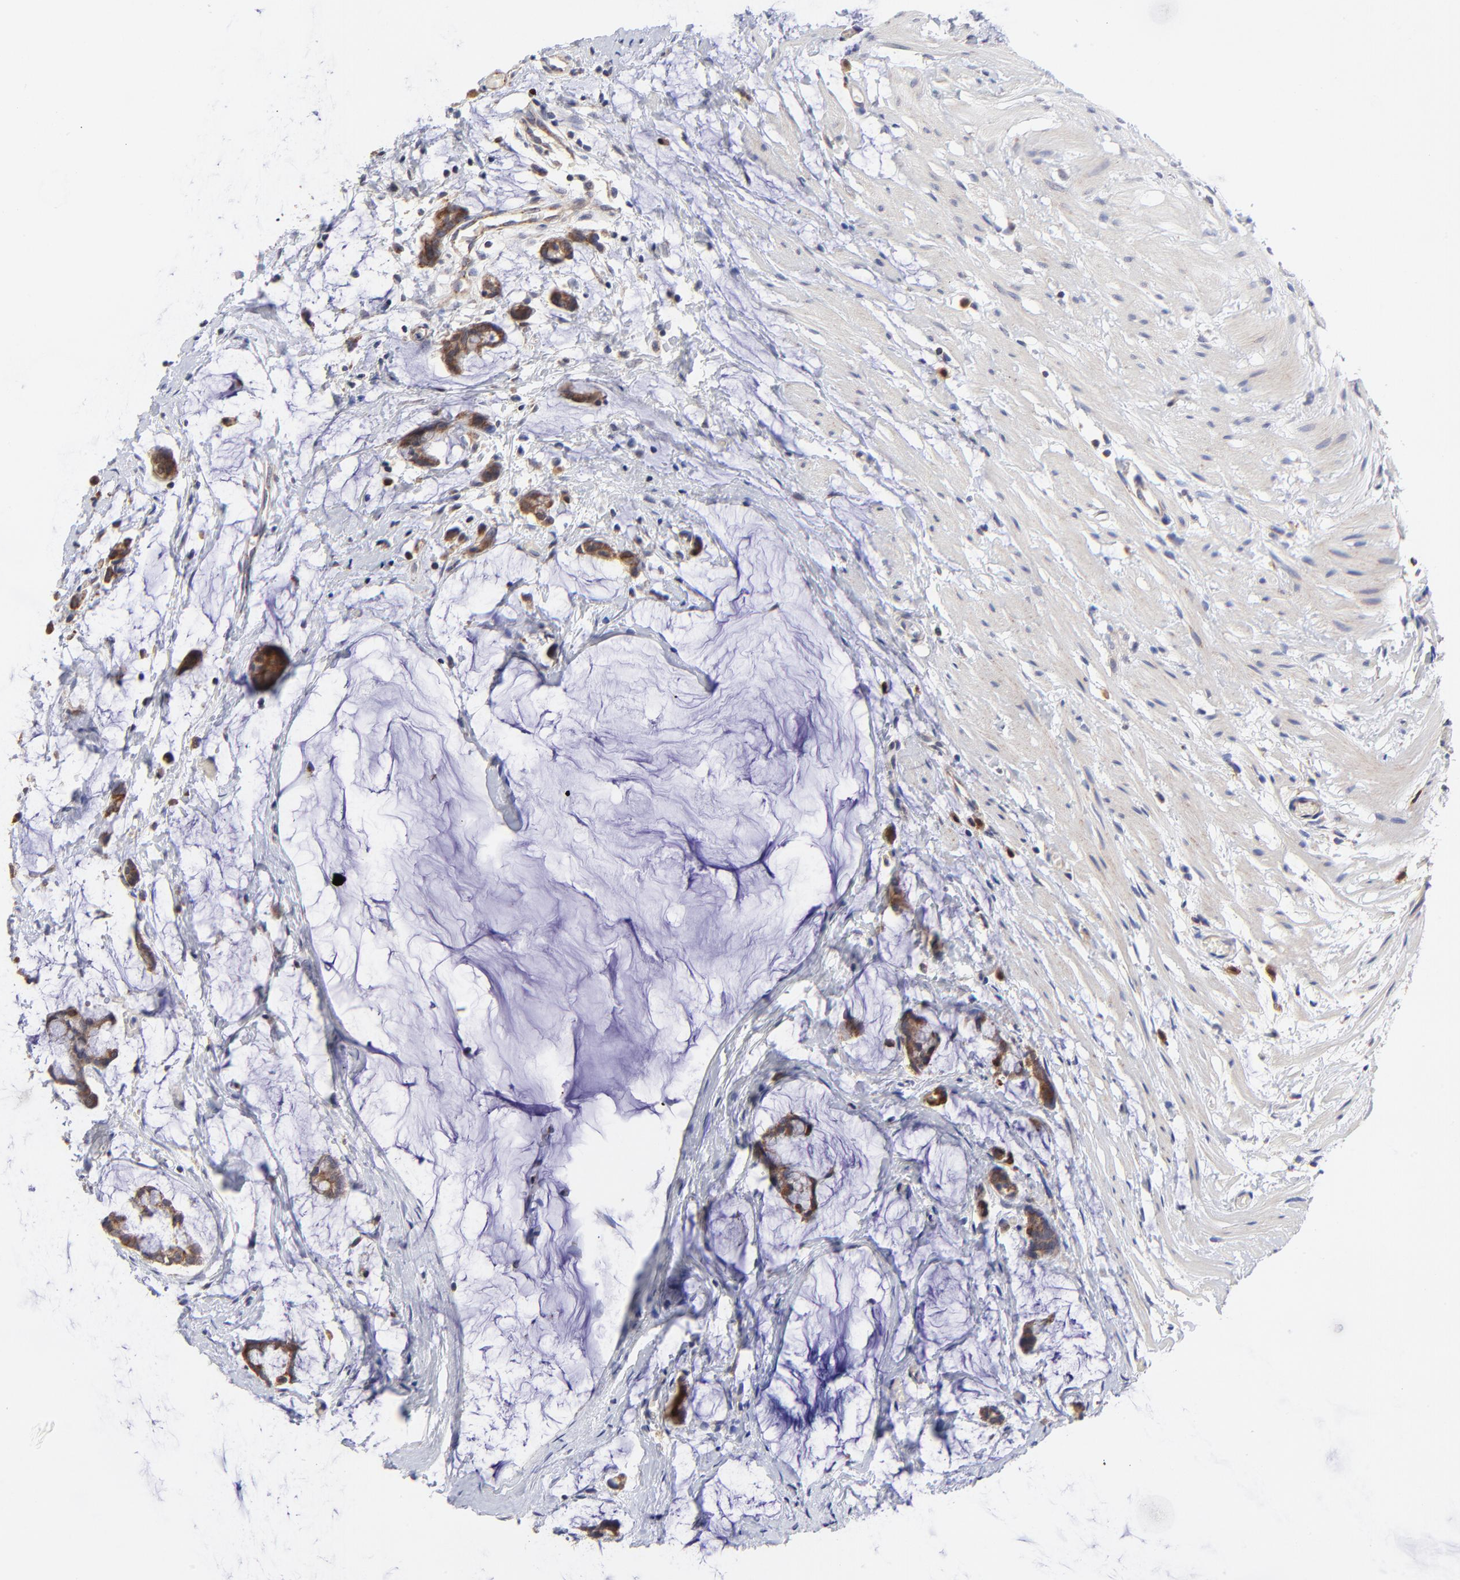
{"staining": {"intensity": "moderate", "quantity": ">75%", "location": "cytoplasmic/membranous"}, "tissue": "colorectal cancer", "cell_type": "Tumor cells", "image_type": "cancer", "snomed": [{"axis": "morphology", "description": "Adenocarcinoma, NOS"}, {"axis": "topography", "description": "Colon"}], "caption": "Immunohistochemistry (IHC) staining of colorectal adenocarcinoma, which exhibits medium levels of moderate cytoplasmic/membranous expression in approximately >75% of tumor cells indicating moderate cytoplasmic/membranous protein staining. The staining was performed using DAB (3,3'-diaminobenzidine) (brown) for protein detection and nuclei were counterstained in hematoxylin (blue).", "gene": "FBXL12", "patient": {"sex": "male", "age": 14}}